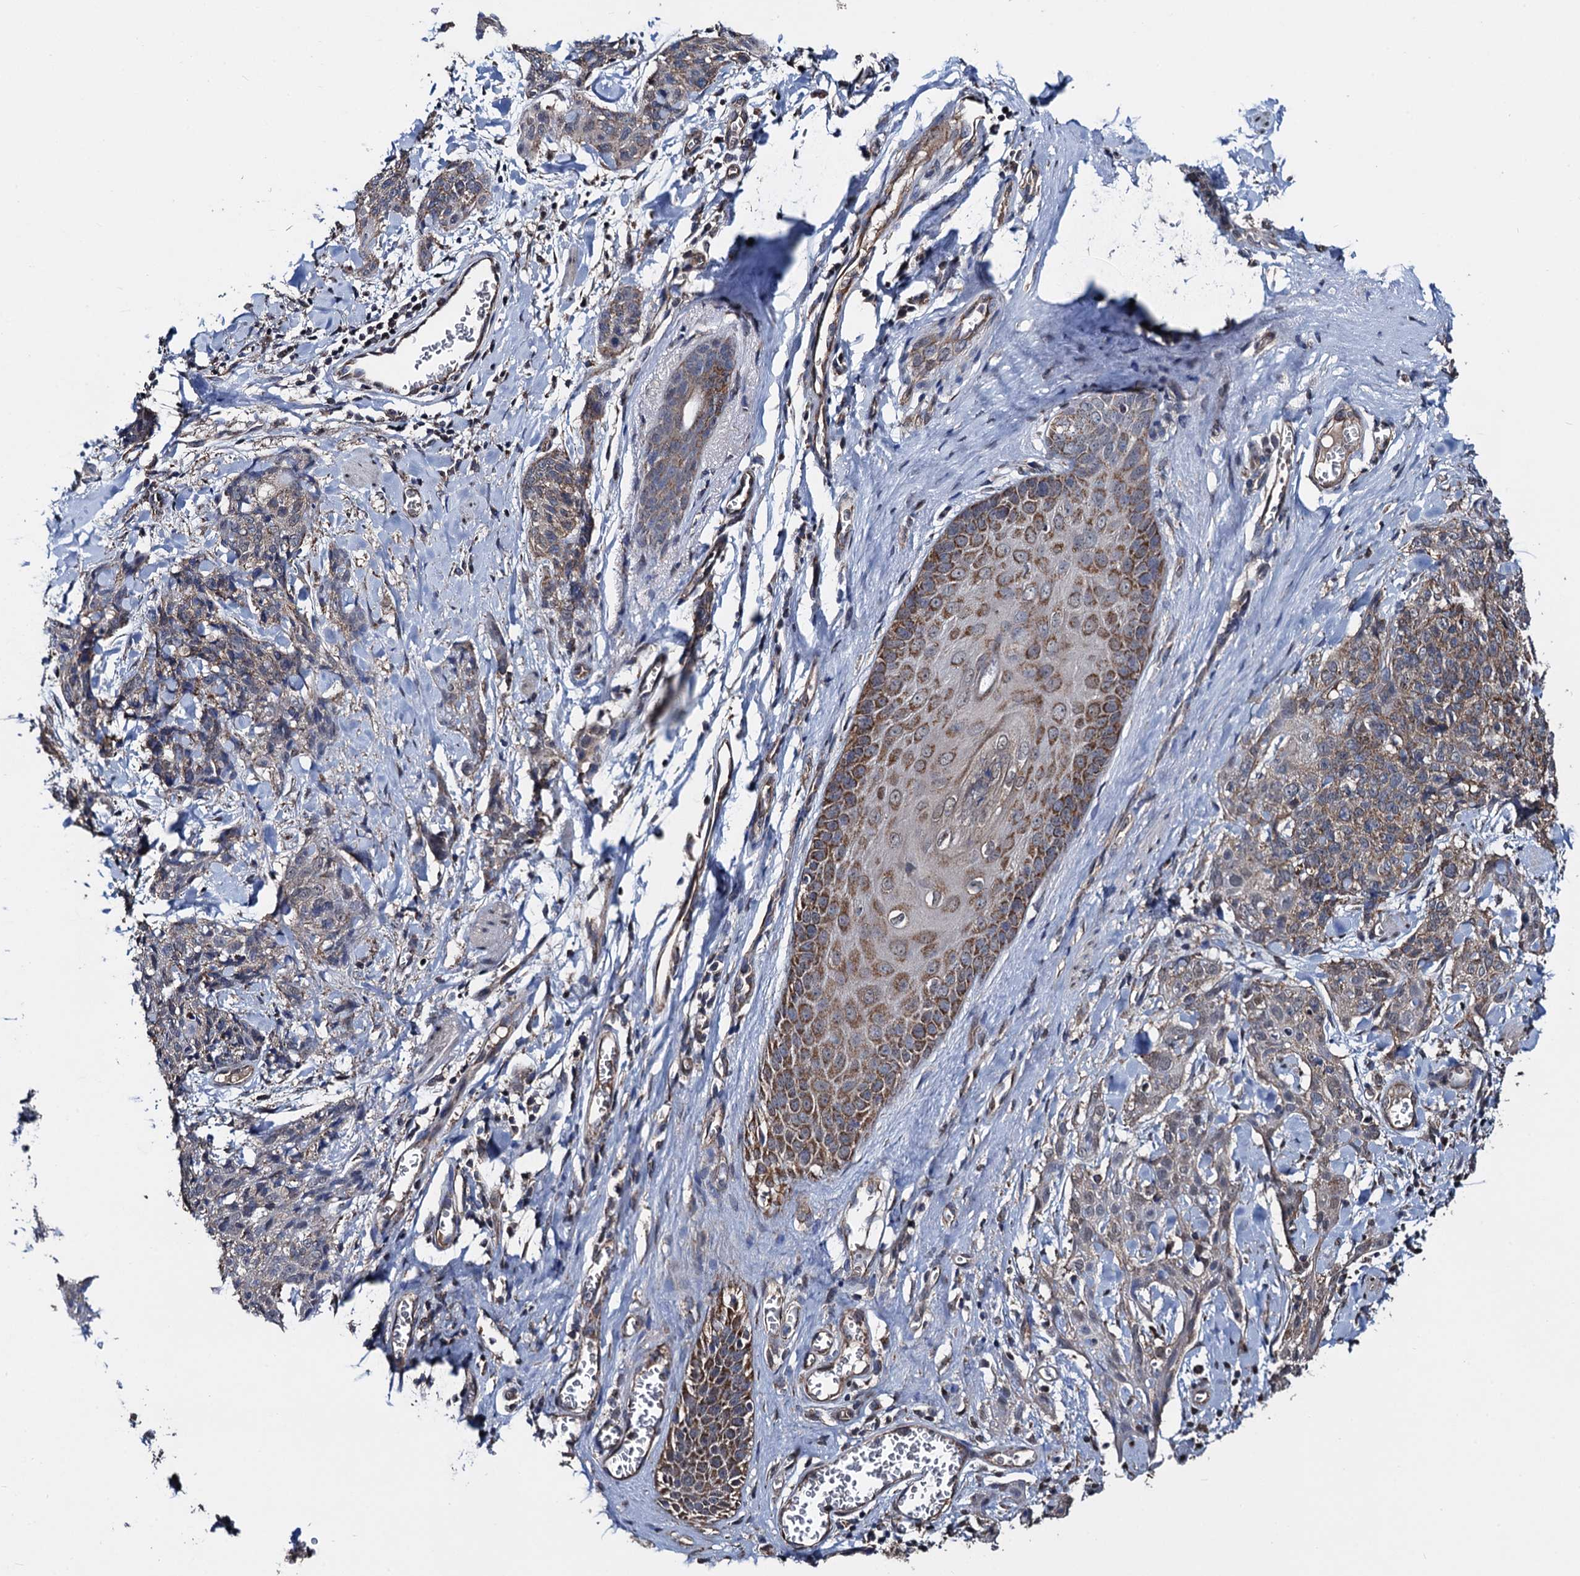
{"staining": {"intensity": "moderate", "quantity": ">75%", "location": "cytoplasmic/membranous"}, "tissue": "skin cancer", "cell_type": "Tumor cells", "image_type": "cancer", "snomed": [{"axis": "morphology", "description": "Squamous cell carcinoma, NOS"}, {"axis": "topography", "description": "Skin"}, {"axis": "topography", "description": "Vulva"}], "caption": "Immunohistochemistry micrograph of neoplastic tissue: skin cancer (squamous cell carcinoma) stained using IHC demonstrates medium levels of moderate protein expression localized specifically in the cytoplasmic/membranous of tumor cells, appearing as a cytoplasmic/membranous brown color.", "gene": "PTCD3", "patient": {"sex": "female", "age": 85}}